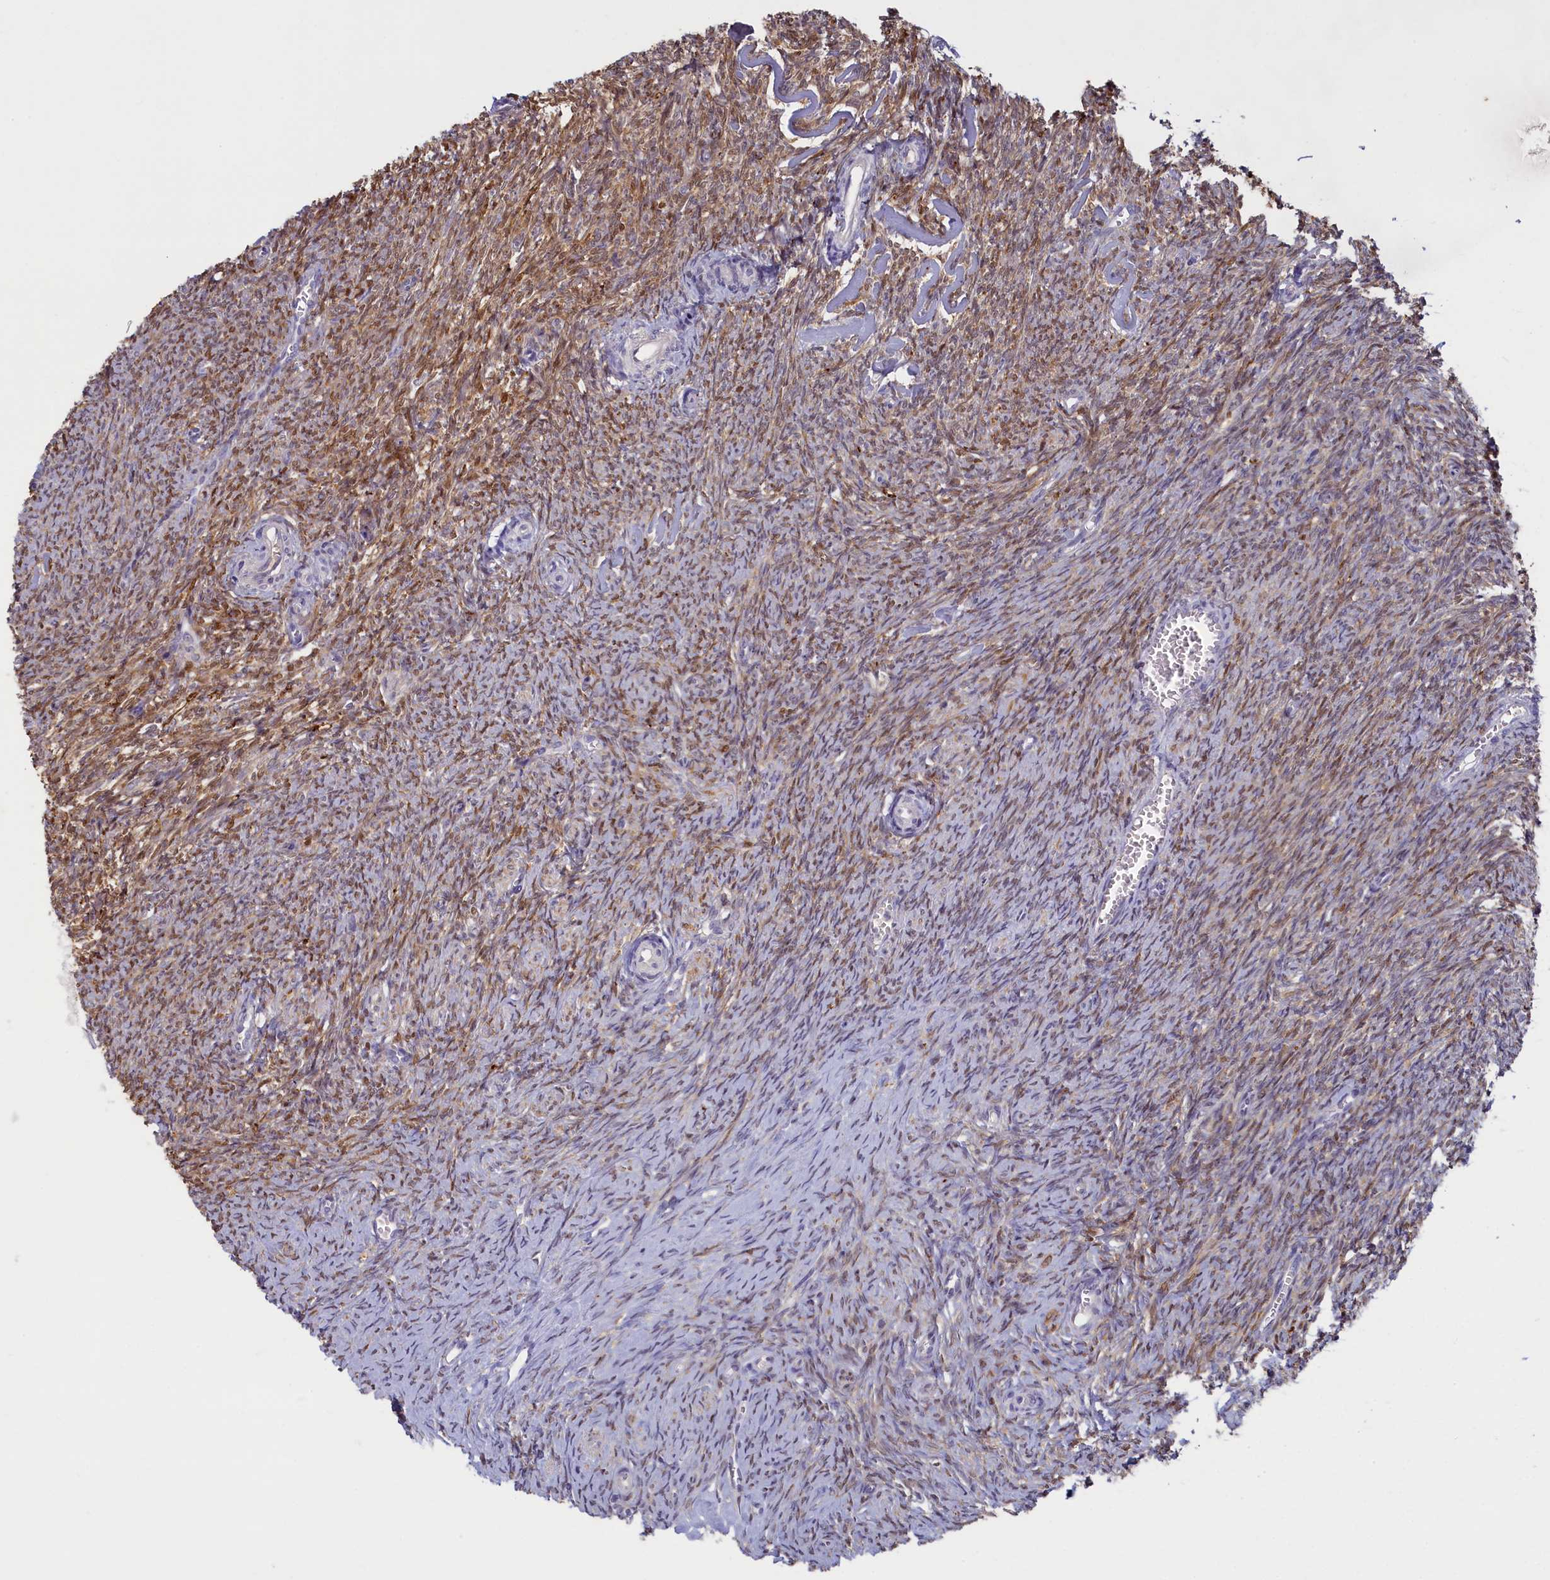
{"staining": {"intensity": "strong", "quantity": "25%-75%", "location": "cytoplasmic/membranous,nuclear"}, "tissue": "ovary", "cell_type": "Ovarian stroma cells", "image_type": "normal", "snomed": [{"axis": "morphology", "description": "Normal tissue, NOS"}, {"axis": "topography", "description": "Ovary"}], "caption": "This micrograph reveals normal ovary stained with IHC to label a protein in brown. The cytoplasmic/membranous,nuclear of ovarian stroma cells show strong positivity for the protein. Nuclei are counter-stained blue.", "gene": "UCHL3", "patient": {"sex": "female", "age": 44}}